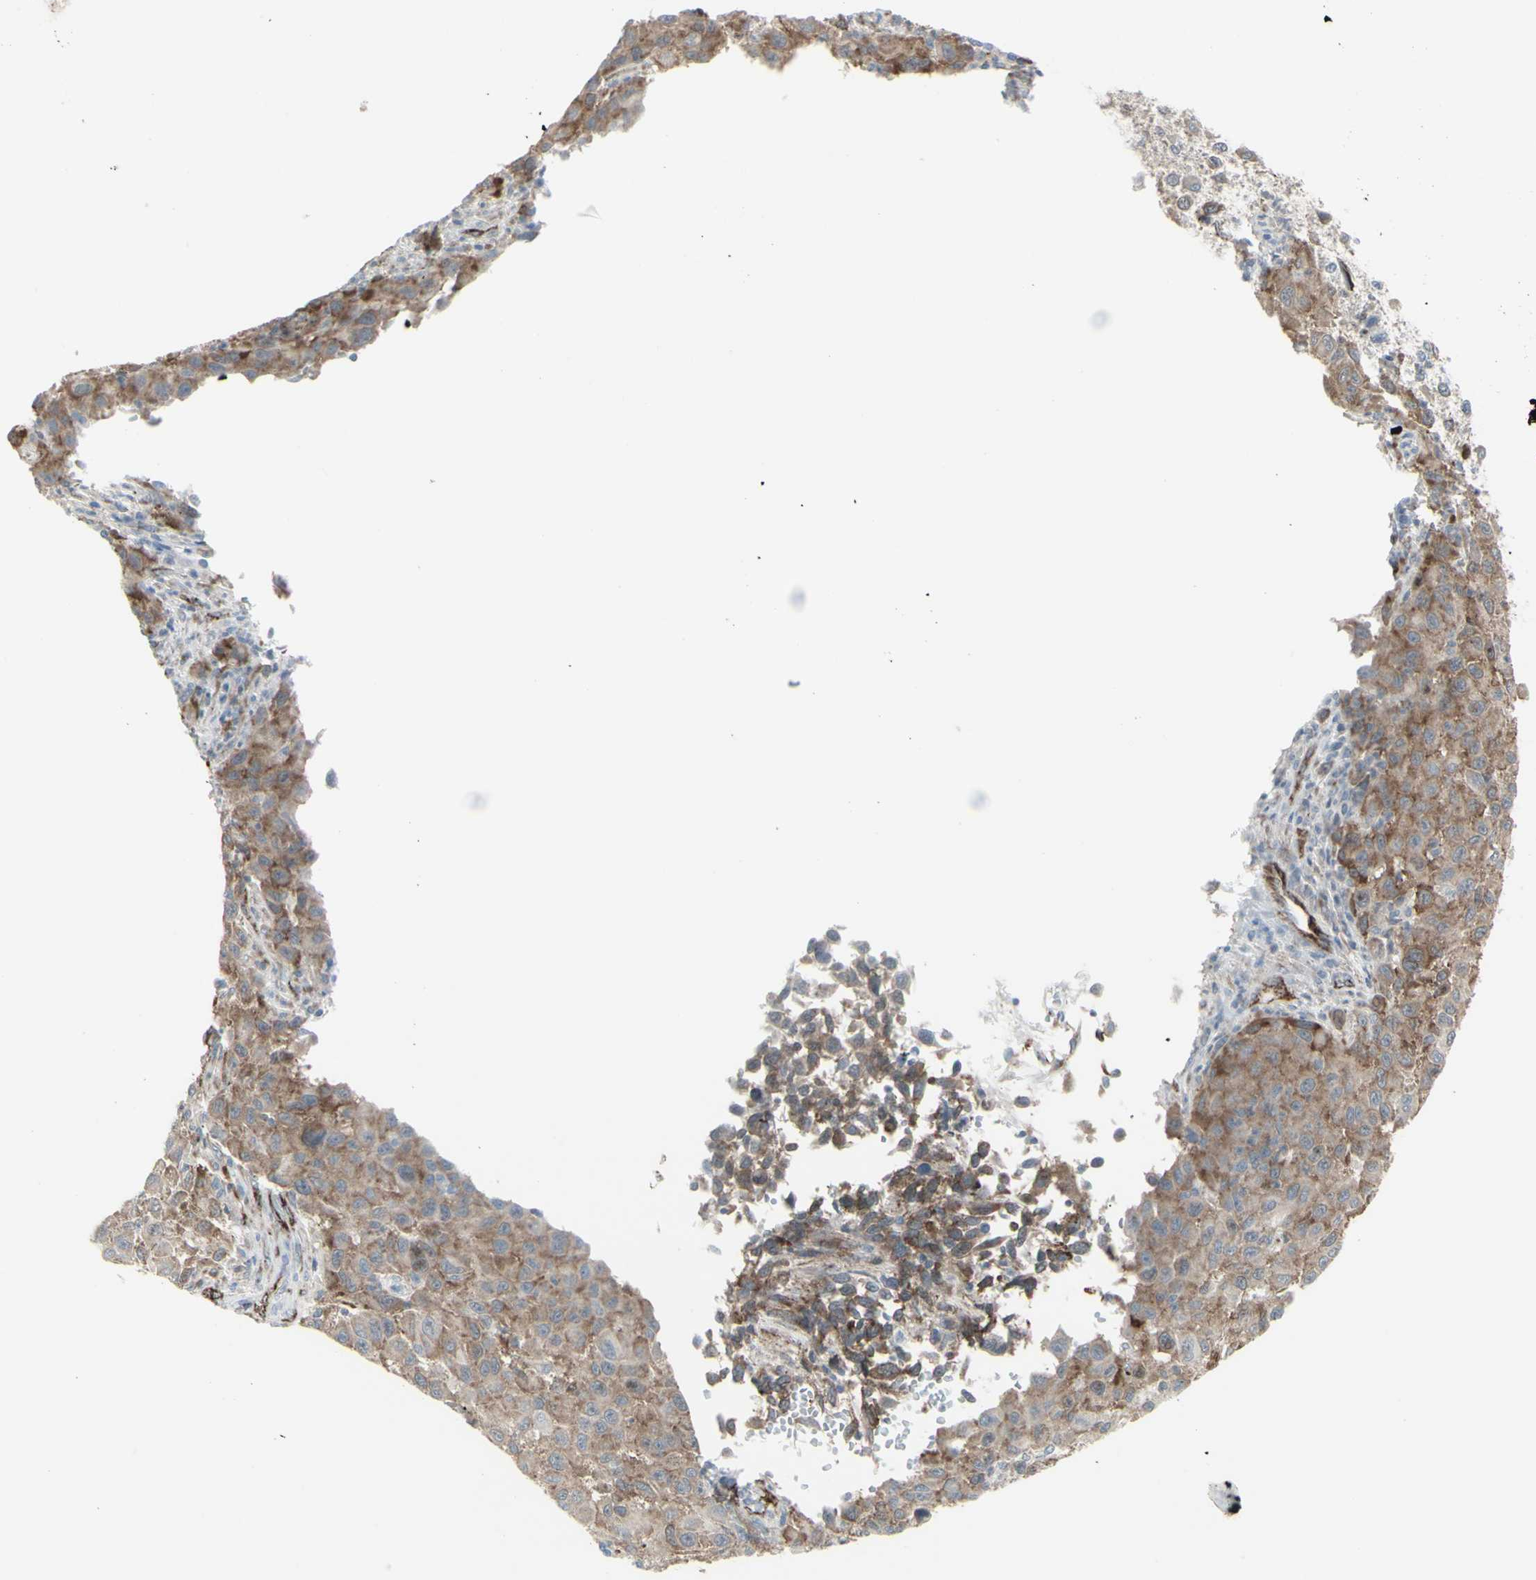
{"staining": {"intensity": "moderate", "quantity": ">75%", "location": "cytoplasmic/membranous"}, "tissue": "melanoma", "cell_type": "Tumor cells", "image_type": "cancer", "snomed": [{"axis": "morphology", "description": "Malignant melanoma, Metastatic site"}, {"axis": "topography", "description": "Lymph node"}], "caption": "This is an image of immunohistochemistry (IHC) staining of melanoma, which shows moderate positivity in the cytoplasmic/membranous of tumor cells.", "gene": "GJA1", "patient": {"sex": "male", "age": 61}}